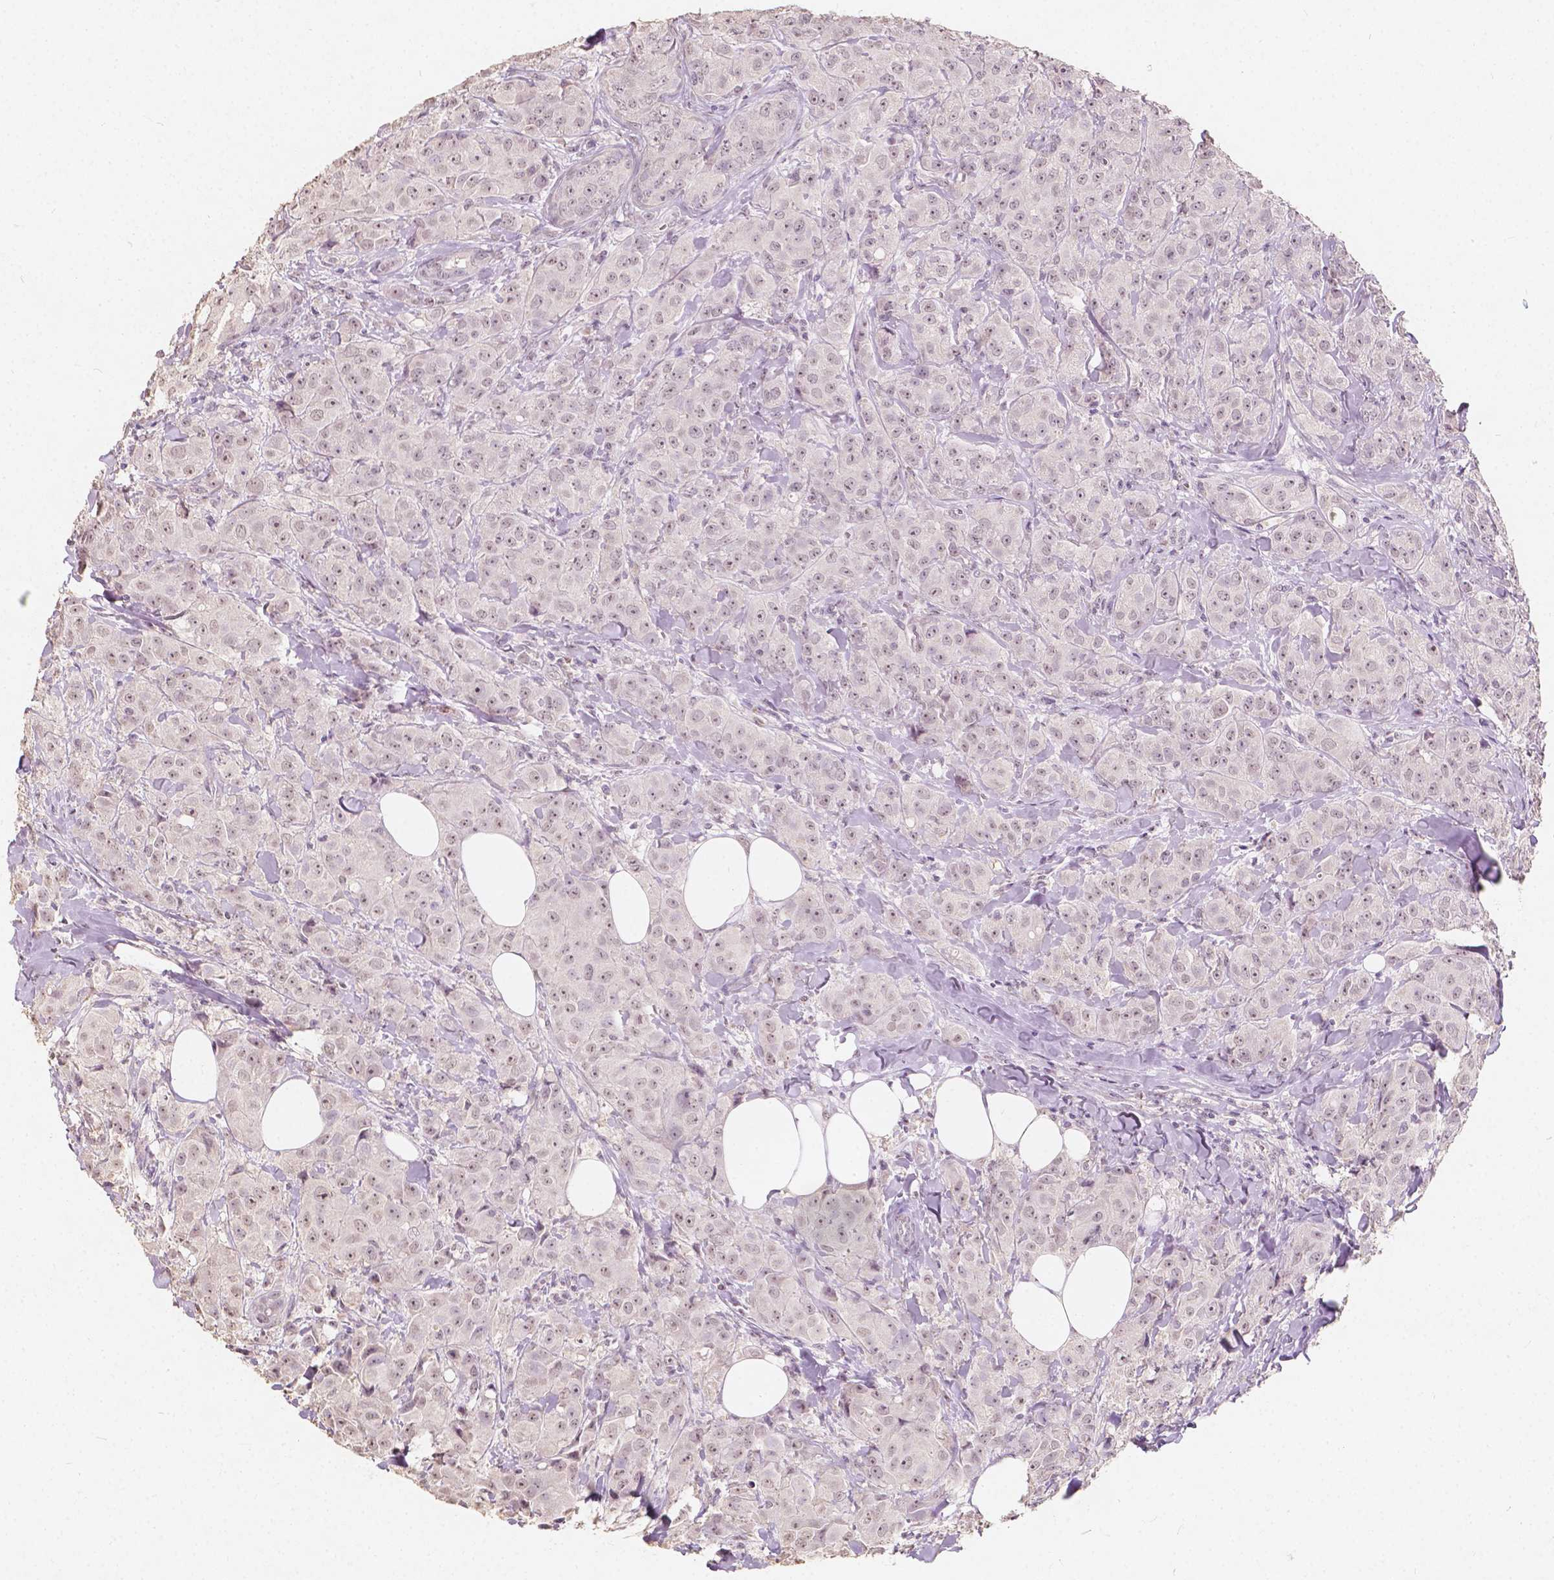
{"staining": {"intensity": "weak", "quantity": "25%-75%", "location": "nuclear"}, "tissue": "breast cancer", "cell_type": "Tumor cells", "image_type": "cancer", "snomed": [{"axis": "morphology", "description": "Duct carcinoma"}, {"axis": "topography", "description": "Breast"}], "caption": "The histopathology image demonstrates immunohistochemical staining of breast infiltrating ductal carcinoma. There is weak nuclear positivity is appreciated in approximately 25%-75% of tumor cells.", "gene": "SOX15", "patient": {"sex": "female", "age": 43}}